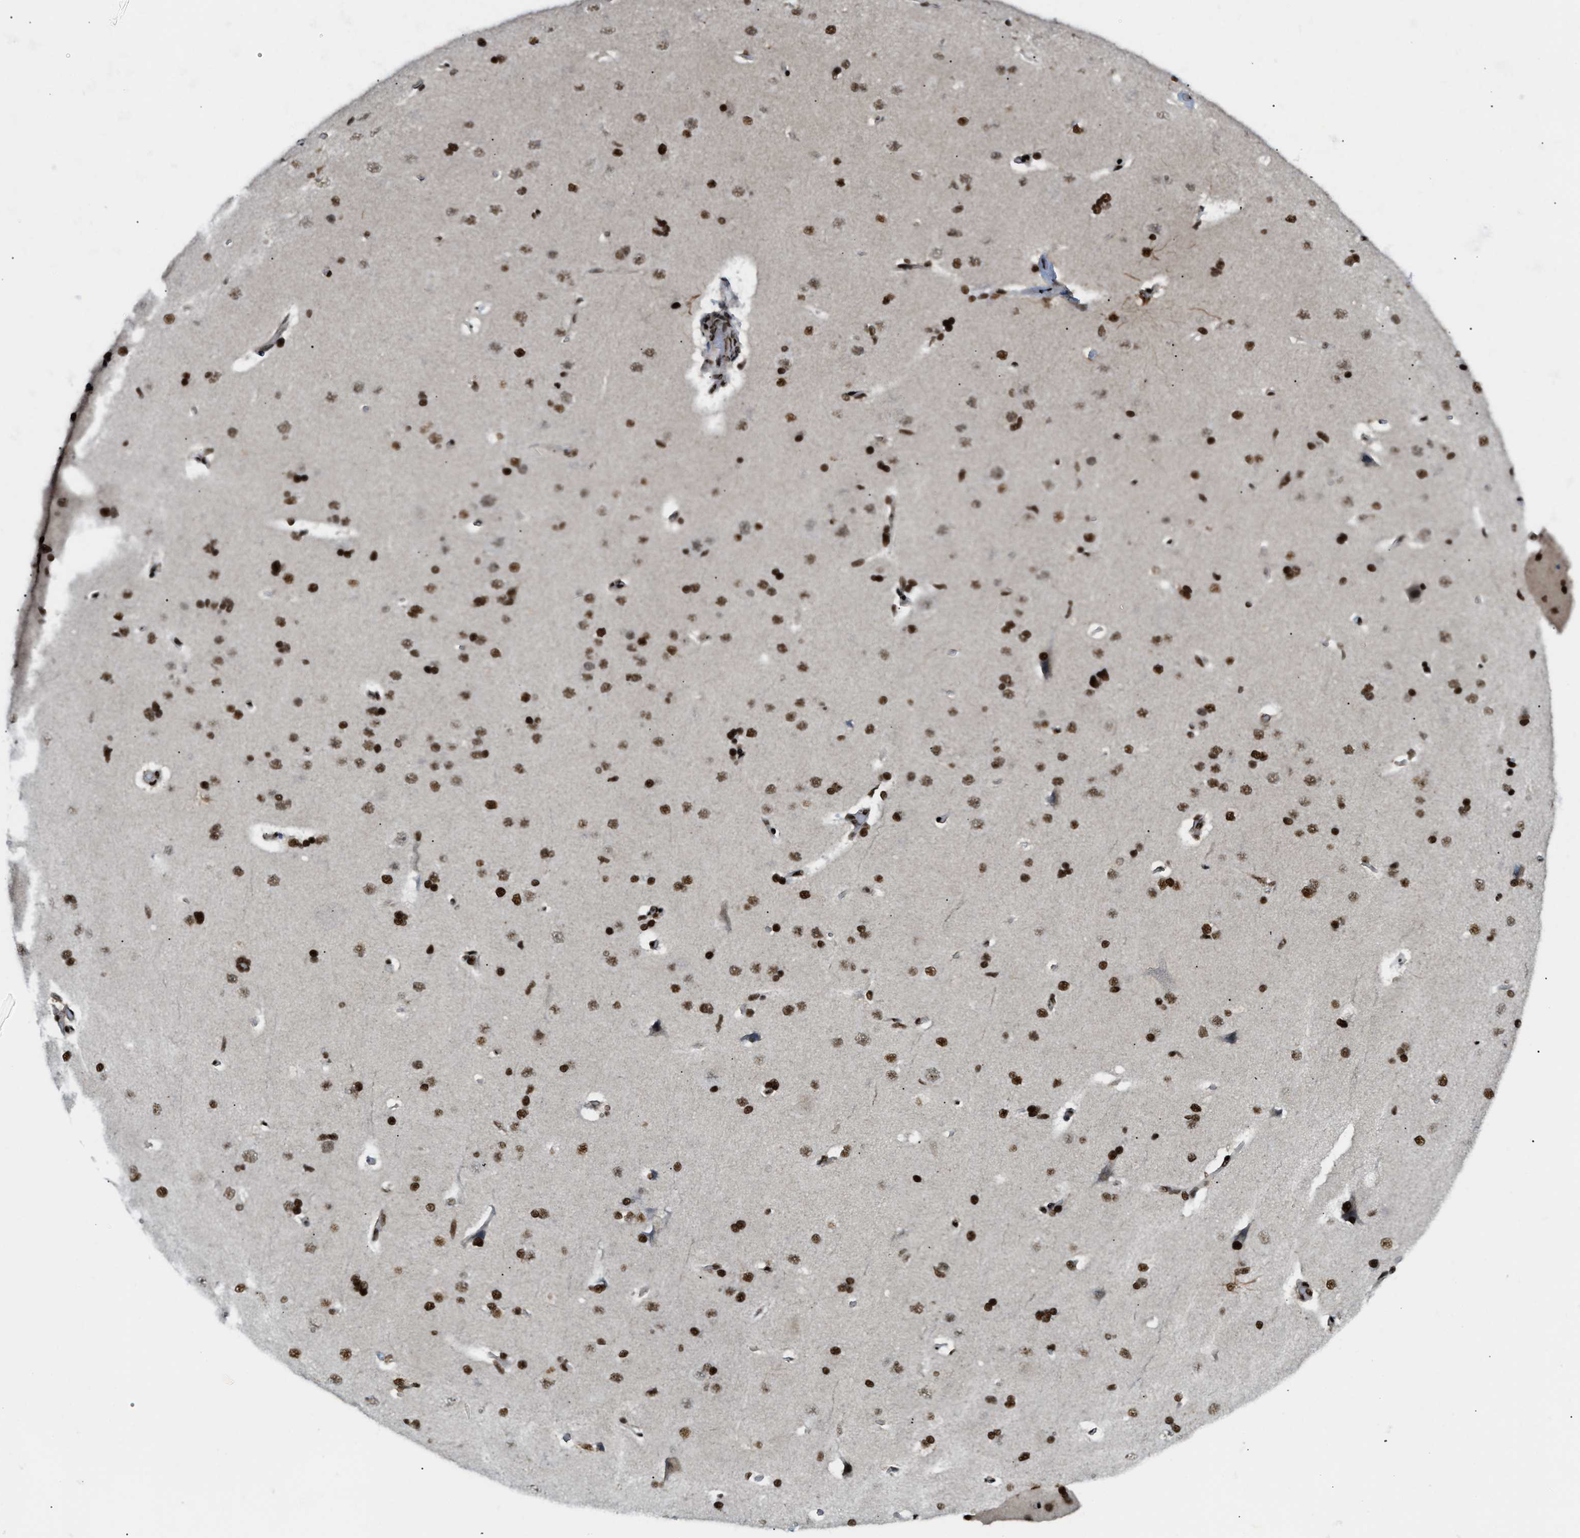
{"staining": {"intensity": "moderate", "quantity": "25%-75%", "location": "nuclear"}, "tissue": "cerebral cortex", "cell_type": "Endothelial cells", "image_type": "normal", "snomed": [{"axis": "morphology", "description": "Normal tissue, NOS"}, {"axis": "topography", "description": "Cerebral cortex"}], "caption": "The immunohistochemical stain labels moderate nuclear expression in endothelial cells of benign cerebral cortex. (Stains: DAB (3,3'-diaminobenzidine) in brown, nuclei in blue, Microscopy: brightfield microscopy at high magnification).", "gene": "NUMA1", "patient": {"sex": "male", "age": 62}}